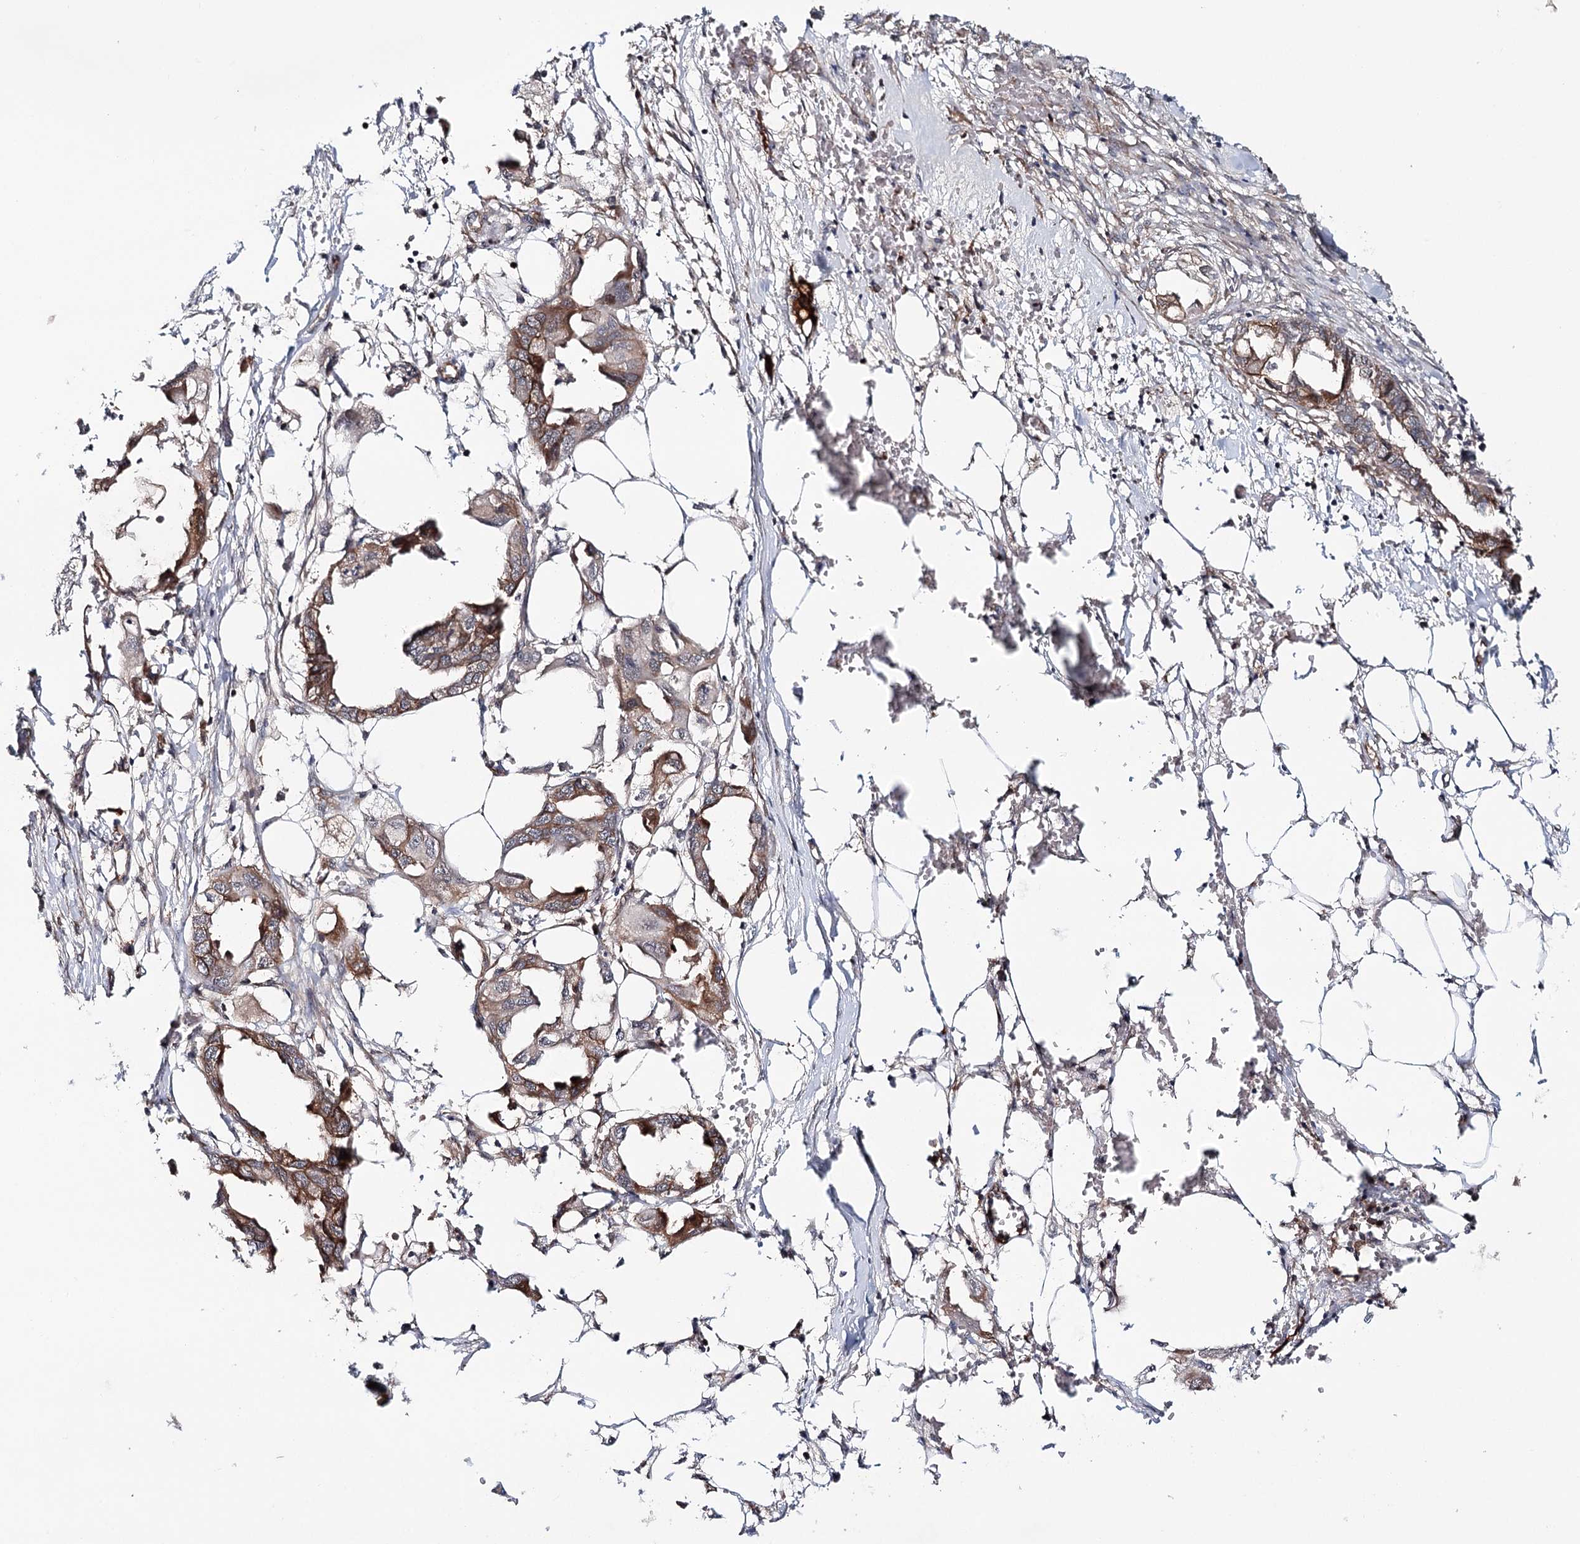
{"staining": {"intensity": "moderate", "quantity": ">75%", "location": "cytoplasmic/membranous"}, "tissue": "endometrial cancer", "cell_type": "Tumor cells", "image_type": "cancer", "snomed": [{"axis": "morphology", "description": "Adenocarcinoma, NOS"}, {"axis": "morphology", "description": "Adenocarcinoma, metastatic, NOS"}, {"axis": "topography", "description": "Adipose tissue"}, {"axis": "topography", "description": "Endometrium"}], "caption": "Tumor cells demonstrate medium levels of moderate cytoplasmic/membranous staining in approximately >75% of cells in human endometrial adenocarcinoma. (DAB (3,3'-diaminobenzidine) = brown stain, brightfield microscopy at high magnification).", "gene": "PKP4", "patient": {"sex": "female", "age": 67}}